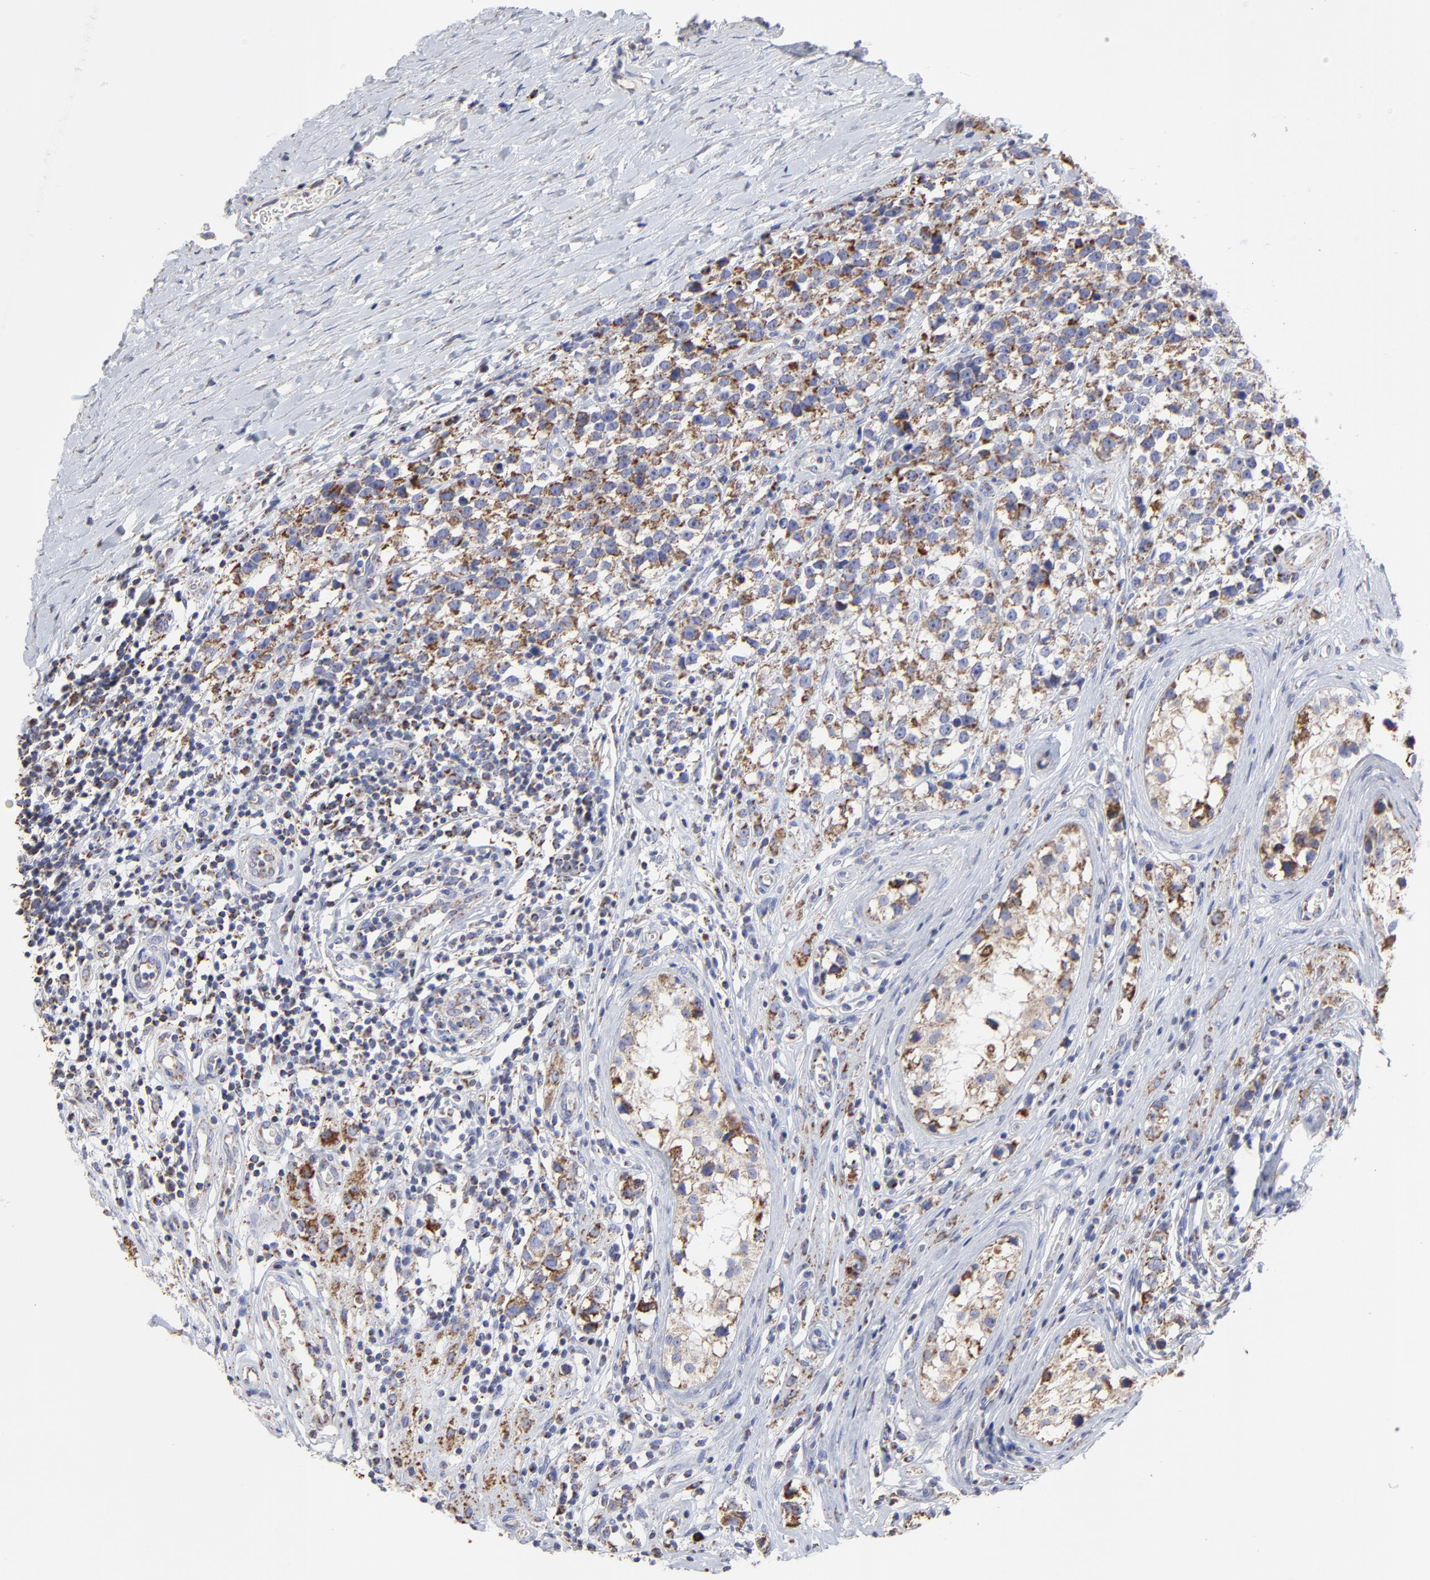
{"staining": {"intensity": "moderate", "quantity": ">75%", "location": "cytoplasmic/membranous"}, "tissue": "testis cancer", "cell_type": "Tumor cells", "image_type": "cancer", "snomed": [{"axis": "morphology", "description": "Seminoma, NOS"}, {"axis": "topography", "description": "Testis"}], "caption": "Immunohistochemical staining of testis seminoma reveals medium levels of moderate cytoplasmic/membranous expression in about >75% of tumor cells. The staining is performed using DAB brown chromogen to label protein expression. The nuclei are counter-stained blue using hematoxylin.", "gene": "PINK1", "patient": {"sex": "male", "age": 25}}